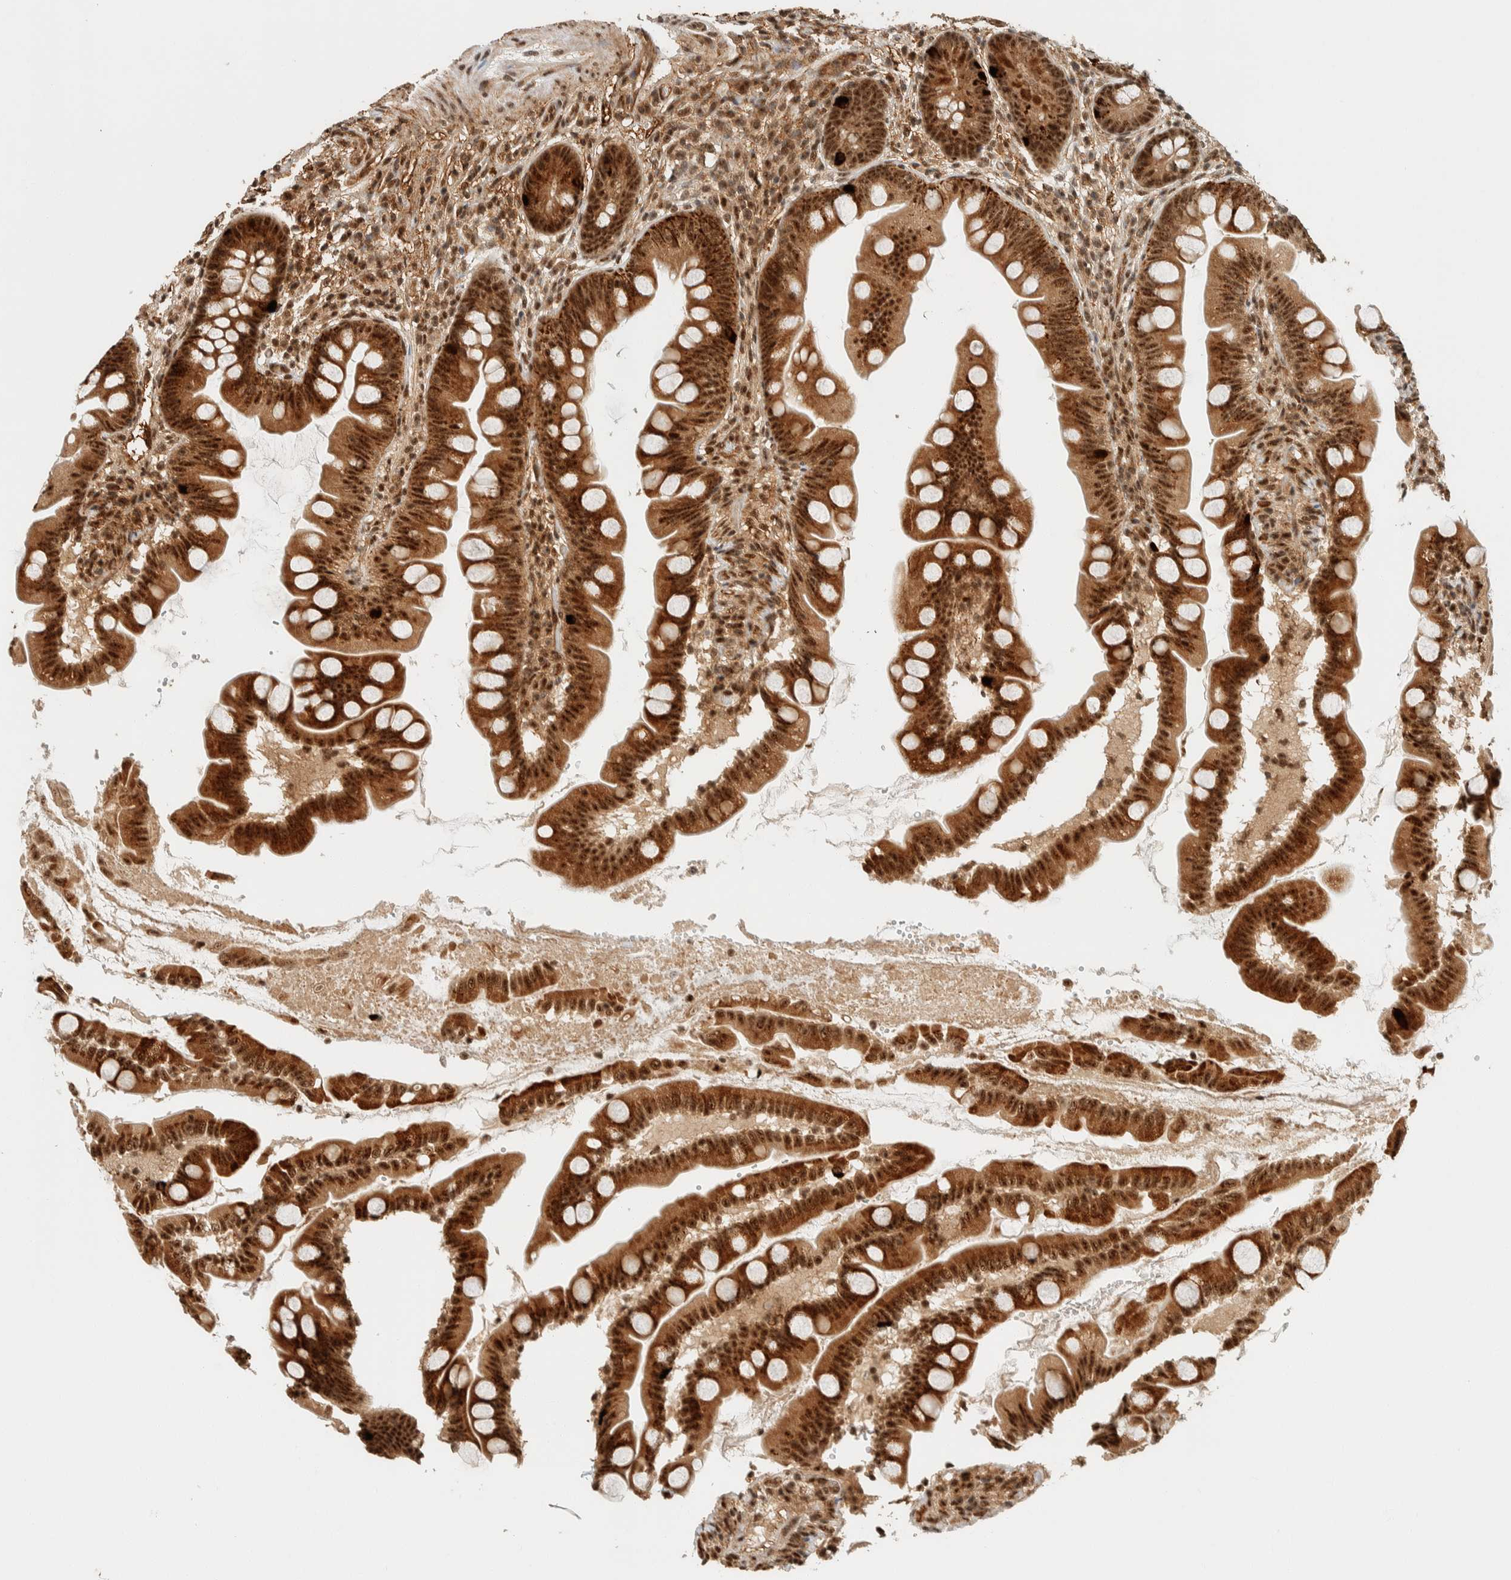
{"staining": {"intensity": "strong", "quantity": ">75%", "location": "cytoplasmic/membranous,nuclear"}, "tissue": "small intestine", "cell_type": "Glandular cells", "image_type": "normal", "snomed": [{"axis": "morphology", "description": "Normal tissue, NOS"}, {"axis": "topography", "description": "Small intestine"}], "caption": "Small intestine stained with IHC demonstrates strong cytoplasmic/membranous,nuclear staining in about >75% of glandular cells. (Brightfield microscopy of DAB IHC at high magnification).", "gene": "SIK1", "patient": {"sex": "female", "age": 56}}